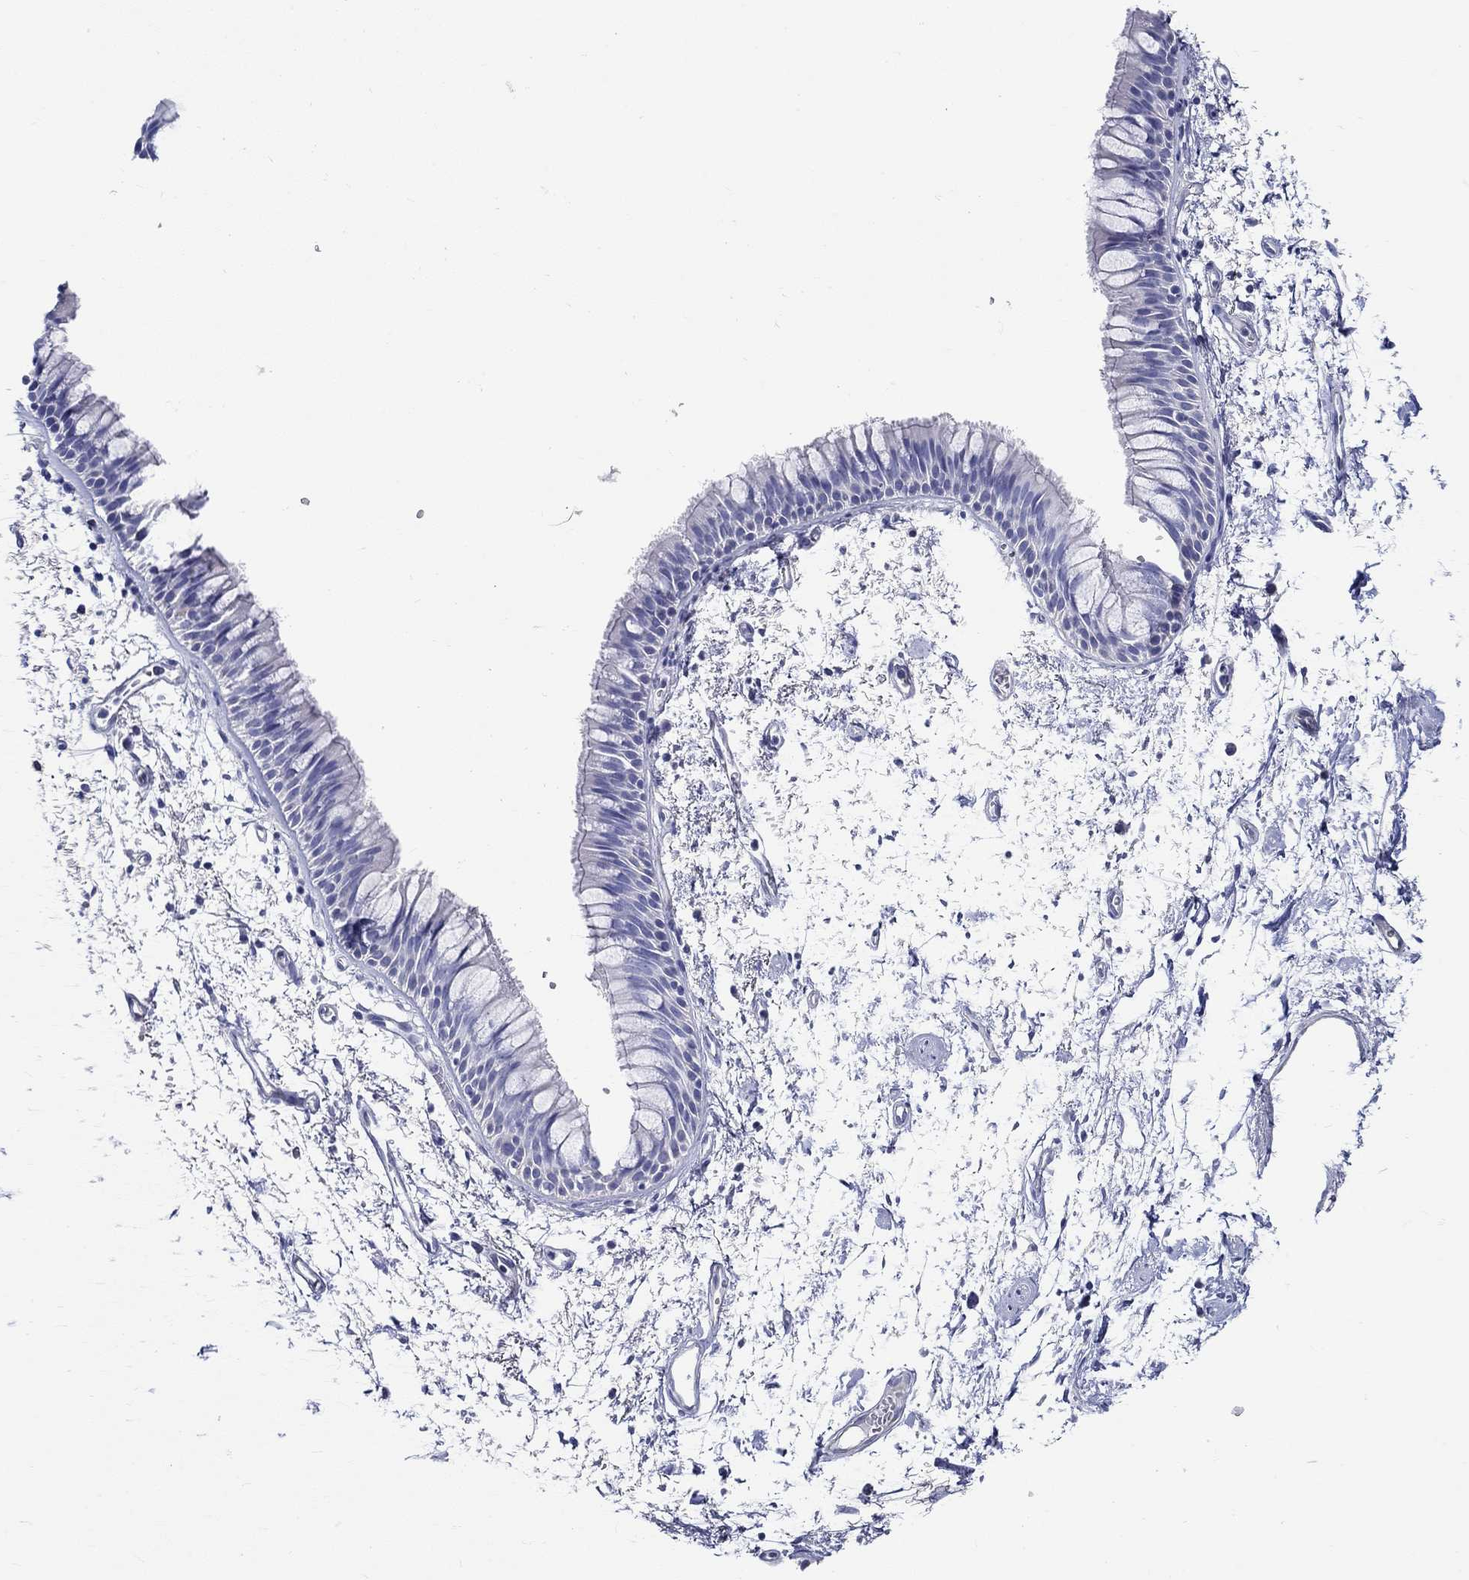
{"staining": {"intensity": "negative", "quantity": "none", "location": "none"}, "tissue": "bronchus", "cell_type": "Respiratory epithelial cells", "image_type": "normal", "snomed": [{"axis": "morphology", "description": "Normal tissue, NOS"}, {"axis": "topography", "description": "Cartilage tissue"}, {"axis": "topography", "description": "Bronchus"}], "caption": "DAB immunohistochemical staining of unremarkable human bronchus shows no significant staining in respiratory epithelial cells. Brightfield microscopy of immunohistochemistry stained with DAB (3,3'-diaminobenzidine) (brown) and hematoxylin (blue), captured at high magnification.", "gene": "CRYGS", "patient": {"sex": "male", "age": 66}}